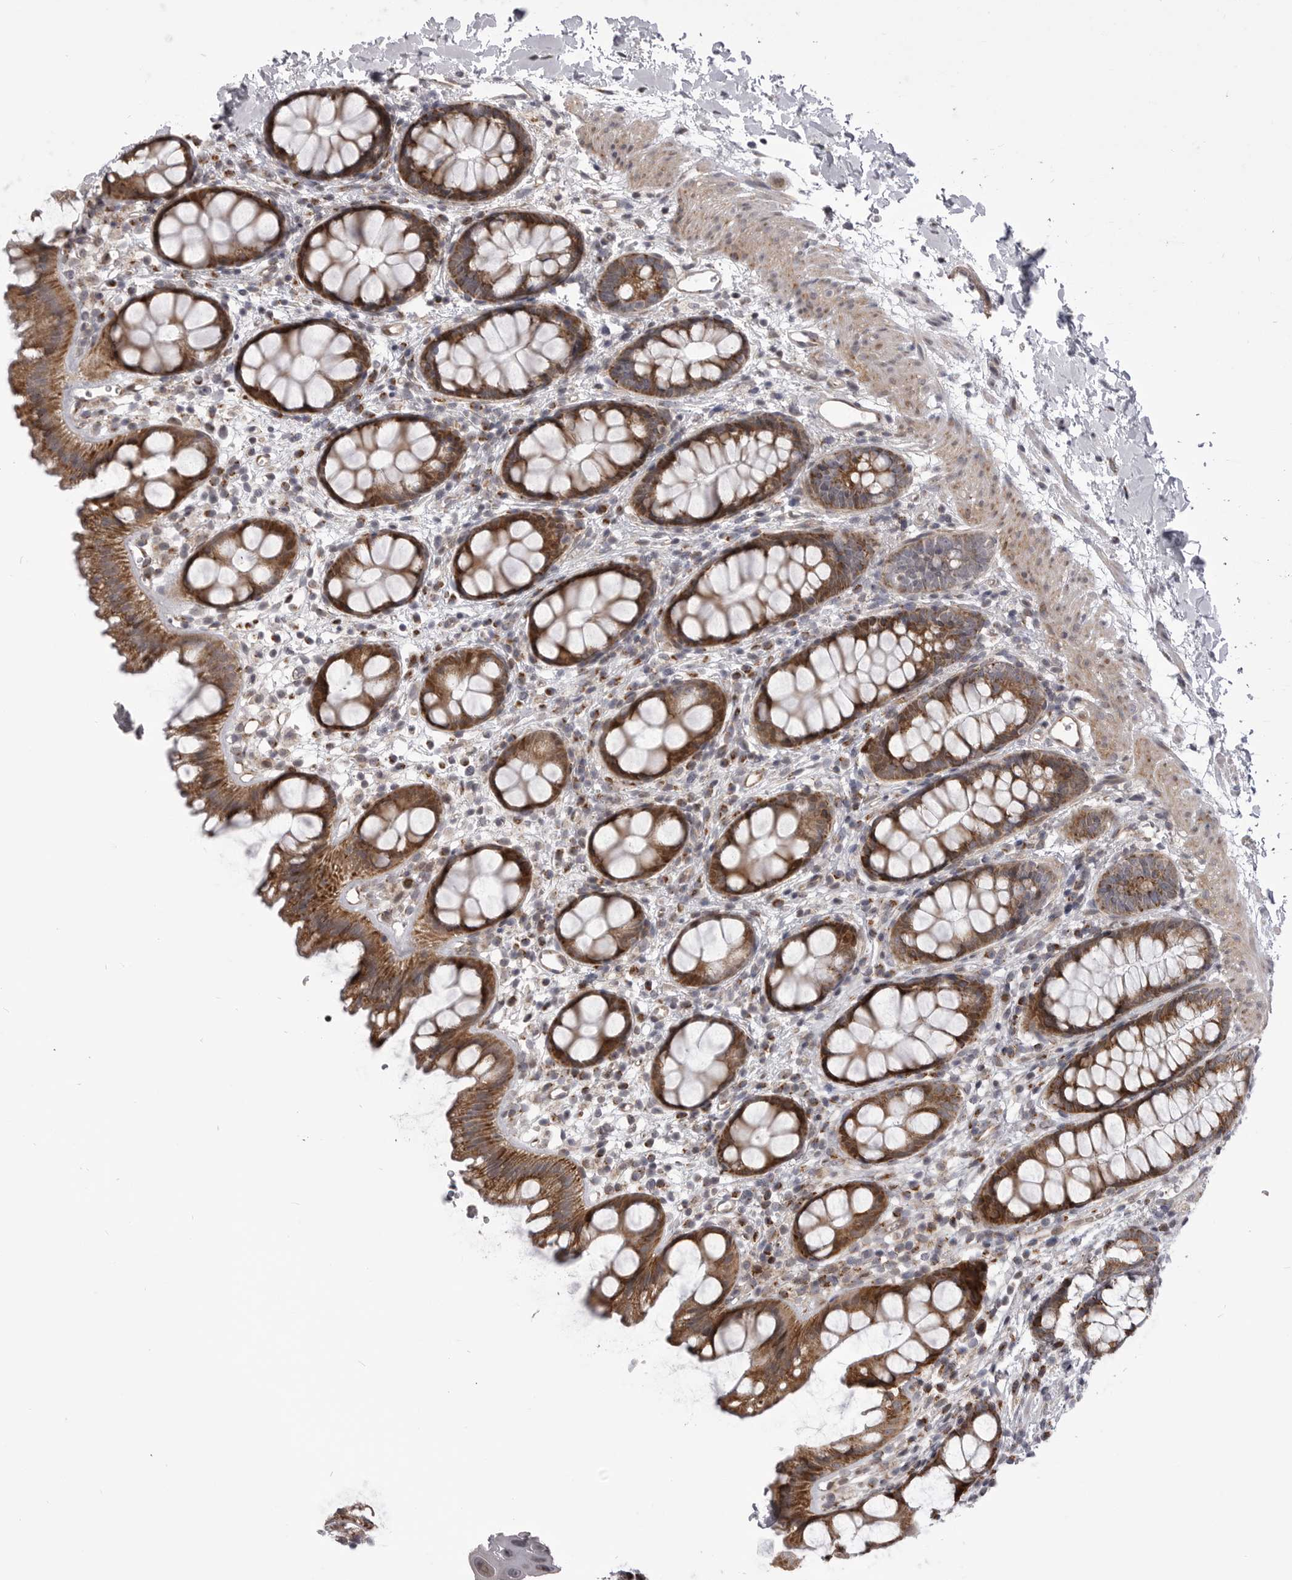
{"staining": {"intensity": "strong", "quantity": ">75%", "location": "cytoplasmic/membranous"}, "tissue": "rectum", "cell_type": "Glandular cells", "image_type": "normal", "snomed": [{"axis": "morphology", "description": "Normal tissue, NOS"}, {"axis": "topography", "description": "Rectum"}], "caption": "Immunohistochemistry staining of normal rectum, which displays high levels of strong cytoplasmic/membranous staining in approximately >75% of glandular cells indicating strong cytoplasmic/membranous protein expression. The staining was performed using DAB (brown) for protein detection and nuclei were counterstained in hematoxylin (blue).", "gene": "TMPRSS11F", "patient": {"sex": "female", "age": 65}}